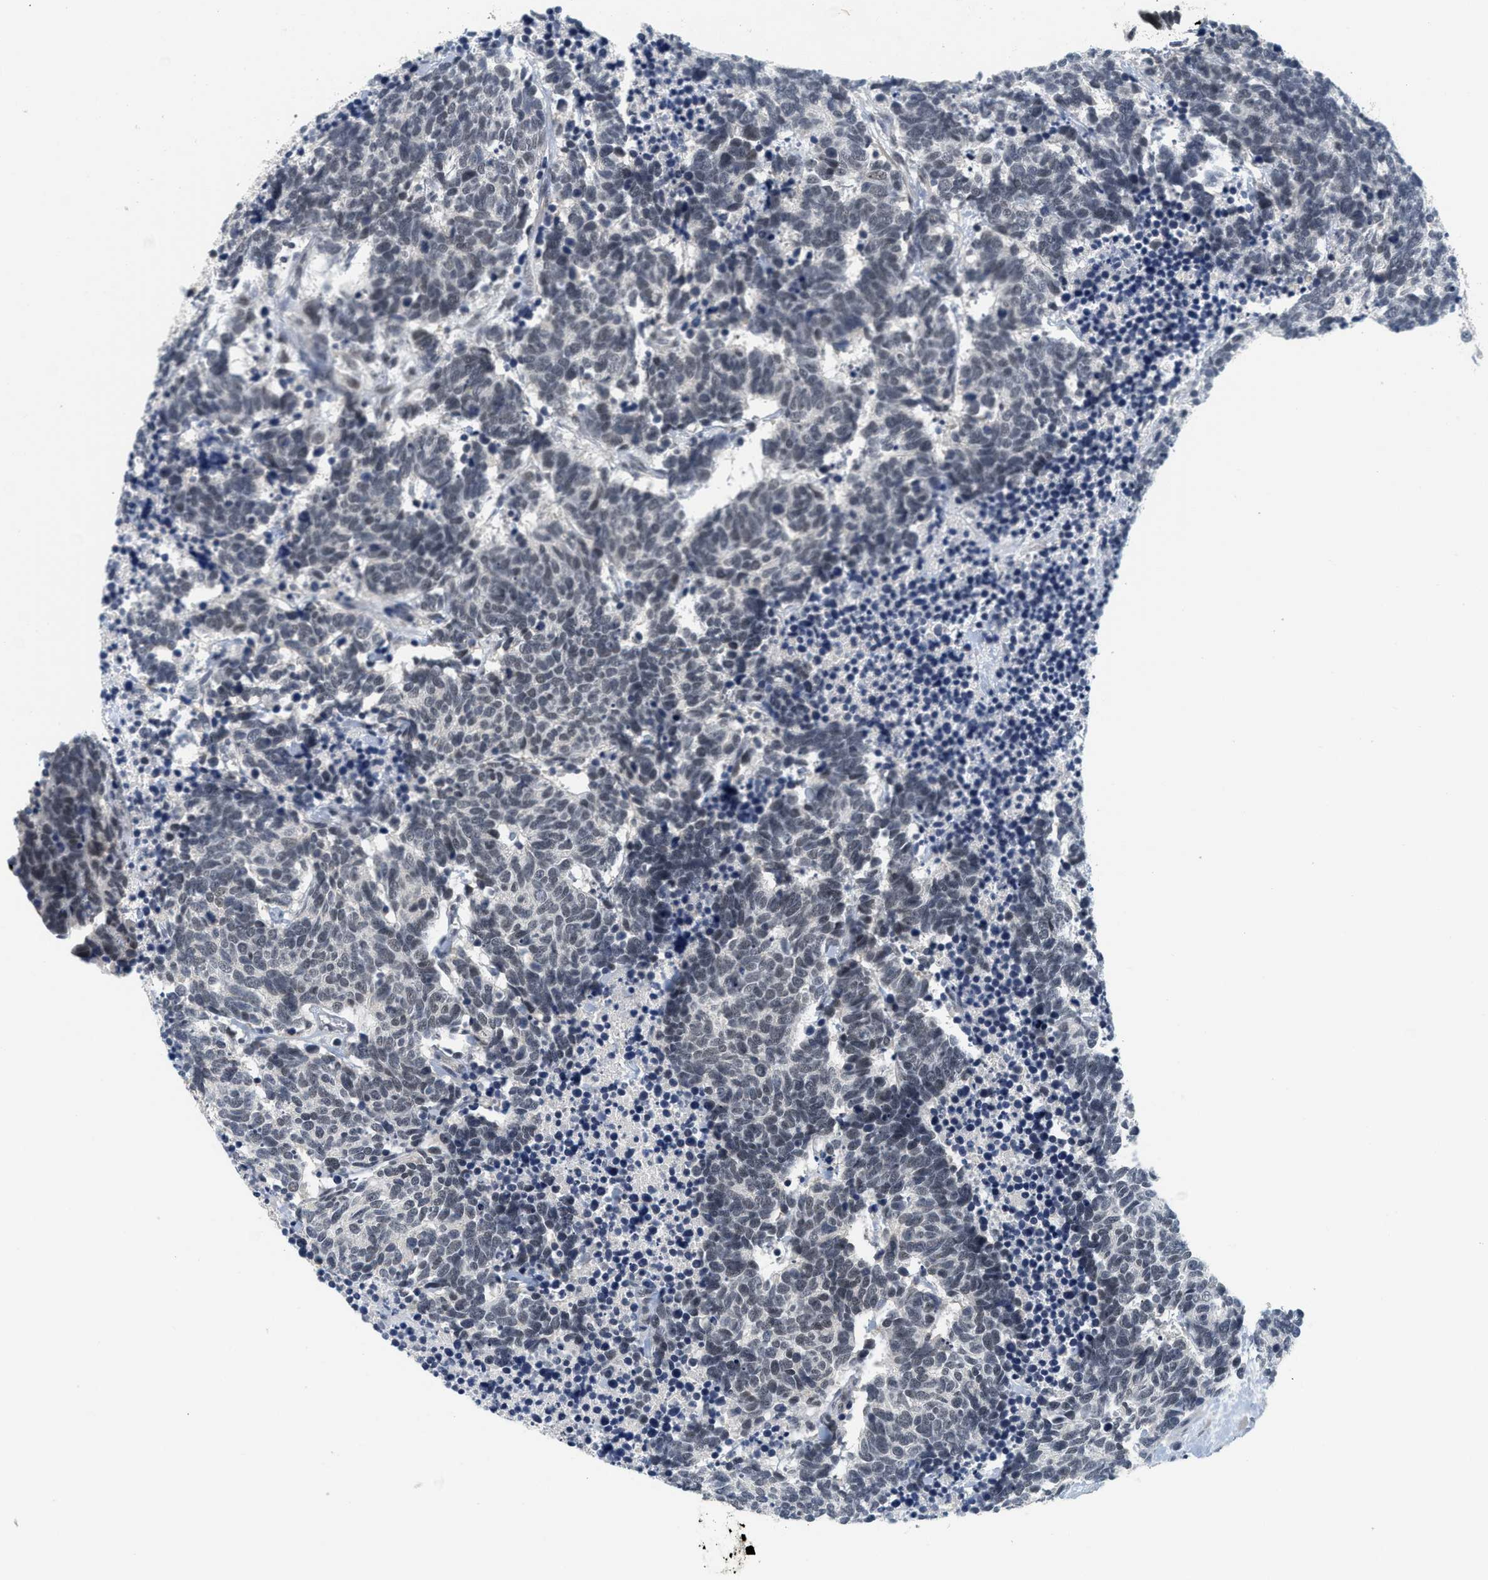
{"staining": {"intensity": "weak", "quantity": "25%-75%", "location": "nuclear"}, "tissue": "carcinoid", "cell_type": "Tumor cells", "image_type": "cancer", "snomed": [{"axis": "morphology", "description": "Carcinoma, NOS"}, {"axis": "morphology", "description": "Carcinoid, malignant, NOS"}, {"axis": "topography", "description": "Urinary bladder"}], "caption": "Immunohistochemistry (IHC) micrograph of malignant carcinoid stained for a protein (brown), which displays low levels of weak nuclear staining in about 25%-75% of tumor cells.", "gene": "MZF1", "patient": {"sex": "male", "age": 57}}